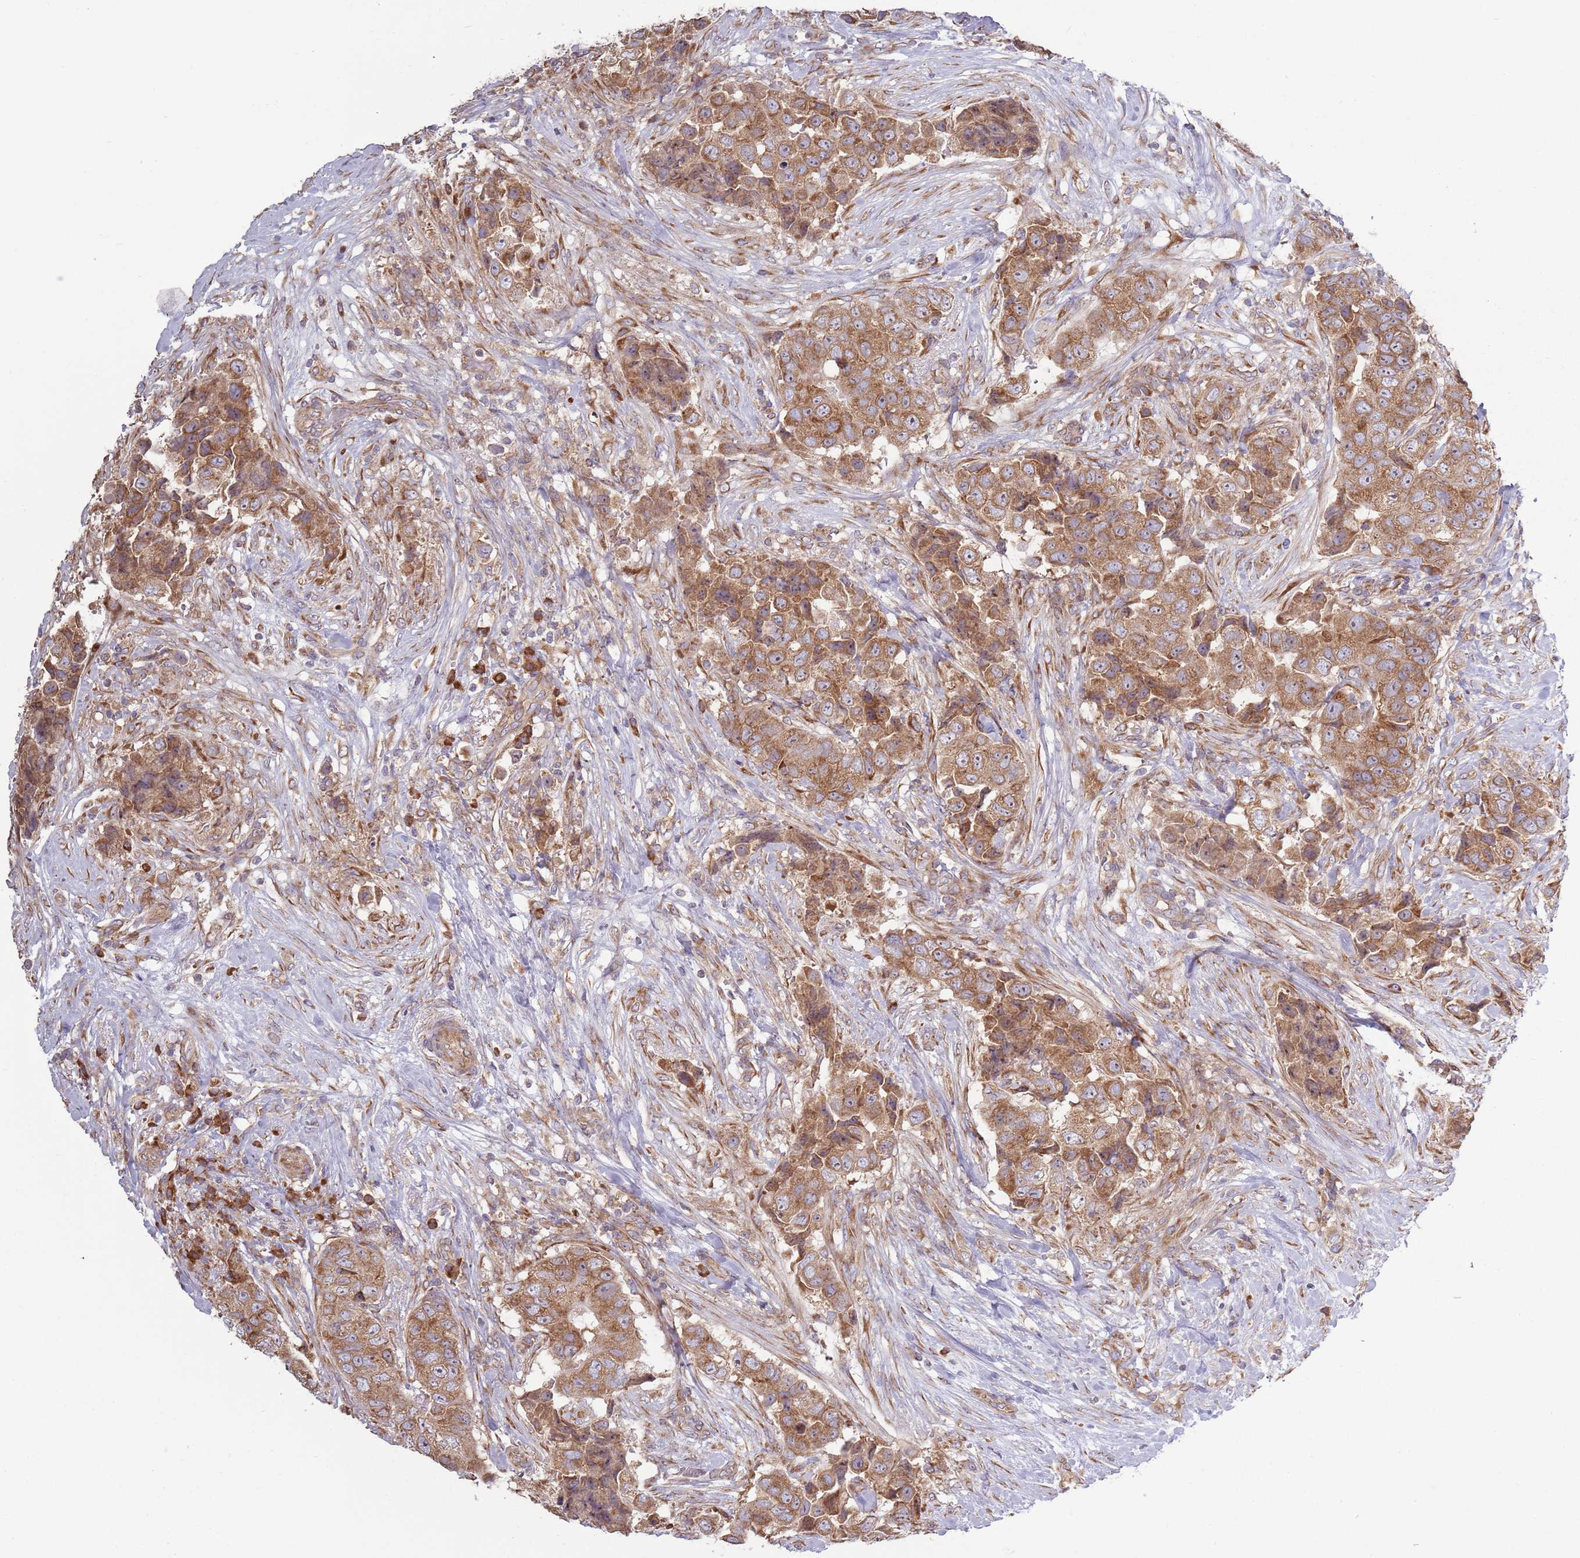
{"staining": {"intensity": "moderate", "quantity": ">75%", "location": "cytoplasmic/membranous"}, "tissue": "breast cancer", "cell_type": "Tumor cells", "image_type": "cancer", "snomed": [{"axis": "morphology", "description": "Normal tissue, NOS"}, {"axis": "morphology", "description": "Duct carcinoma"}, {"axis": "topography", "description": "Breast"}], "caption": "Tumor cells display medium levels of moderate cytoplasmic/membranous positivity in approximately >75% of cells in human breast cancer.", "gene": "RPL17-C18orf32", "patient": {"sex": "female", "age": 62}}